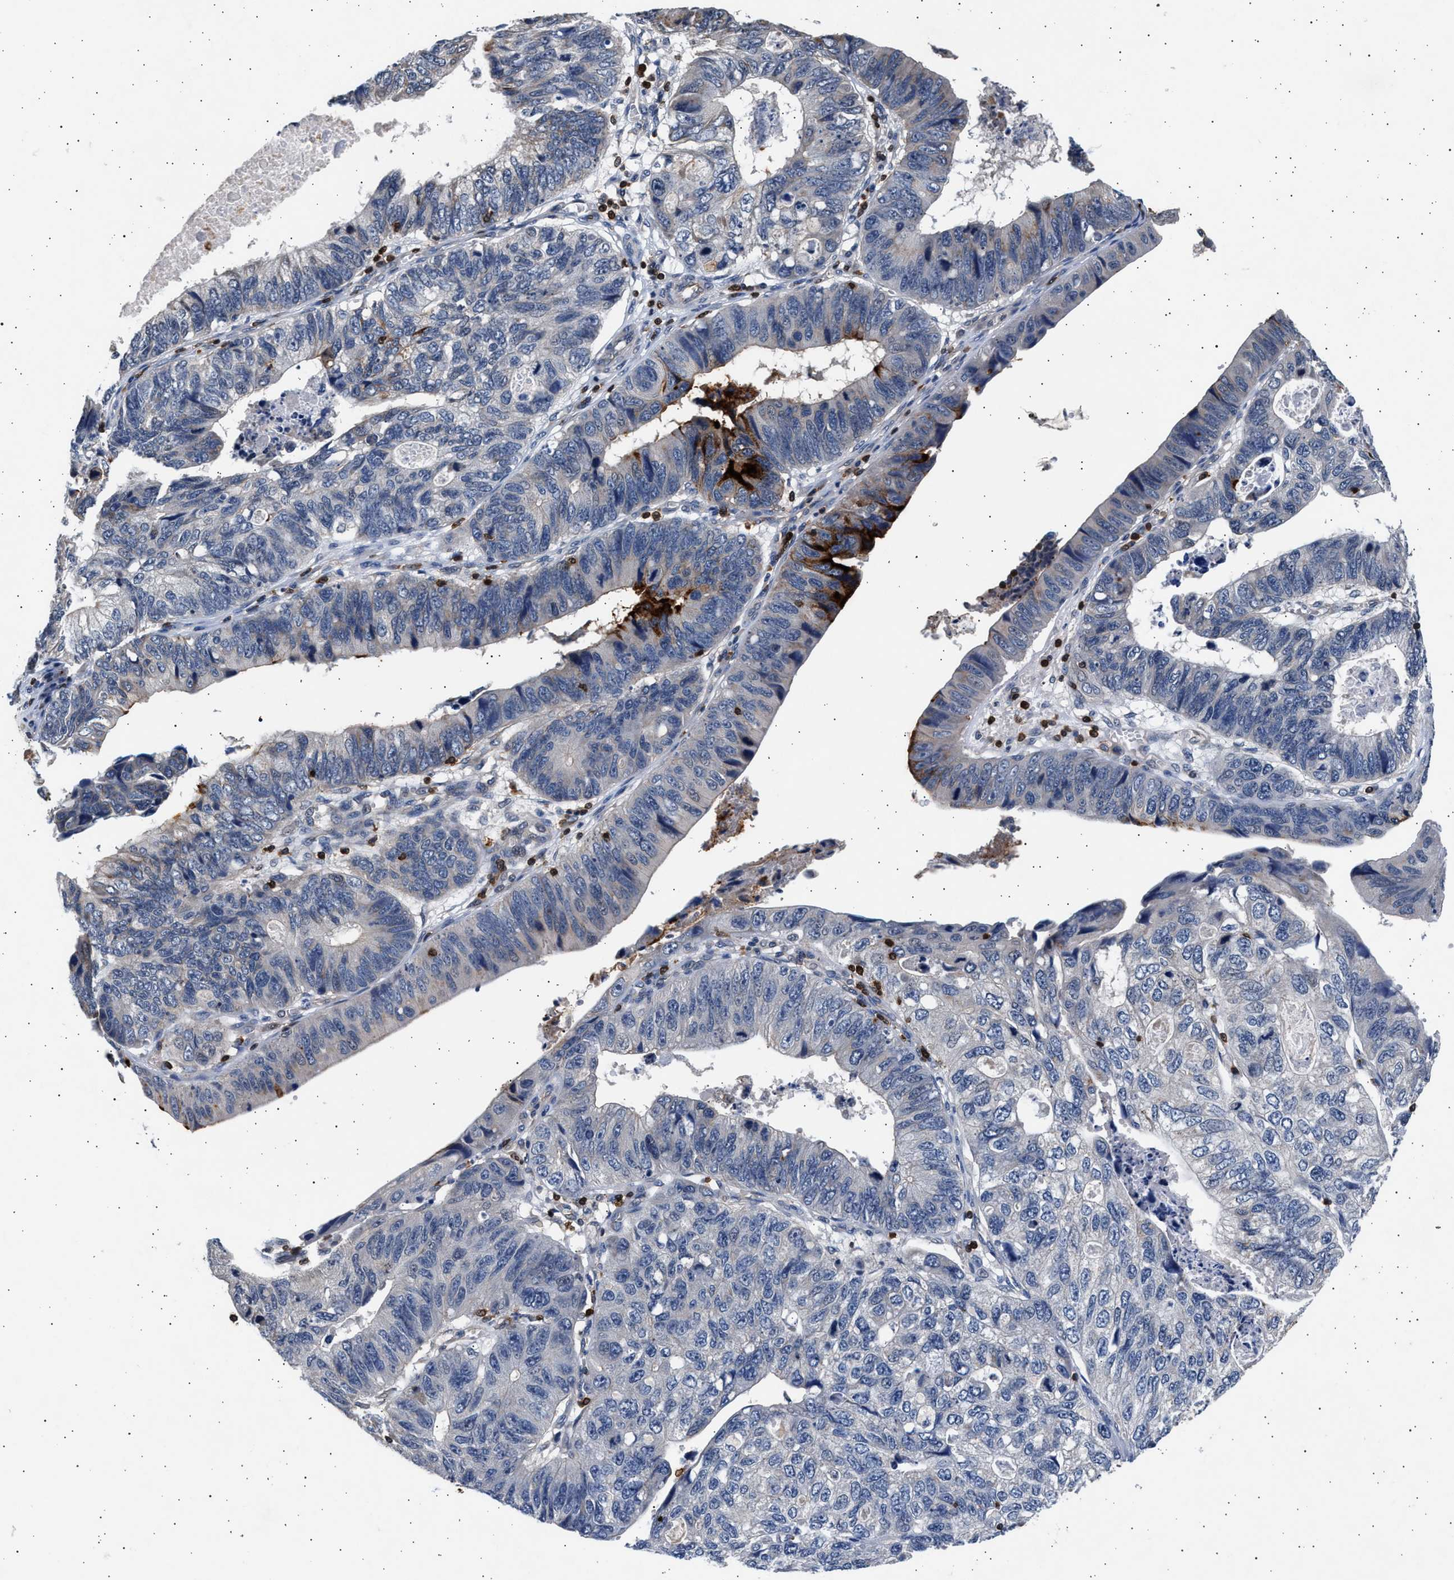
{"staining": {"intensity": "negative", "quantity": "none", "location": "none"}, "tissue": "stomach cancer", "cell_type": "Tumor cells", "image_type": "cancer", "snomed": [{"axis": "morphology", "description": "Adenocarcinoma, NOS"}, {"axis": "topography", "description": "Stomach"}], "caption": "DAB (3,3'-diaminobenzidine) immunohistochemical staining of stomach cancer (adenocarcinoma) displays no significant staining in tumor cells.", "gene": "GRAP2", "patient": {"sex": "male", "age": 59}}